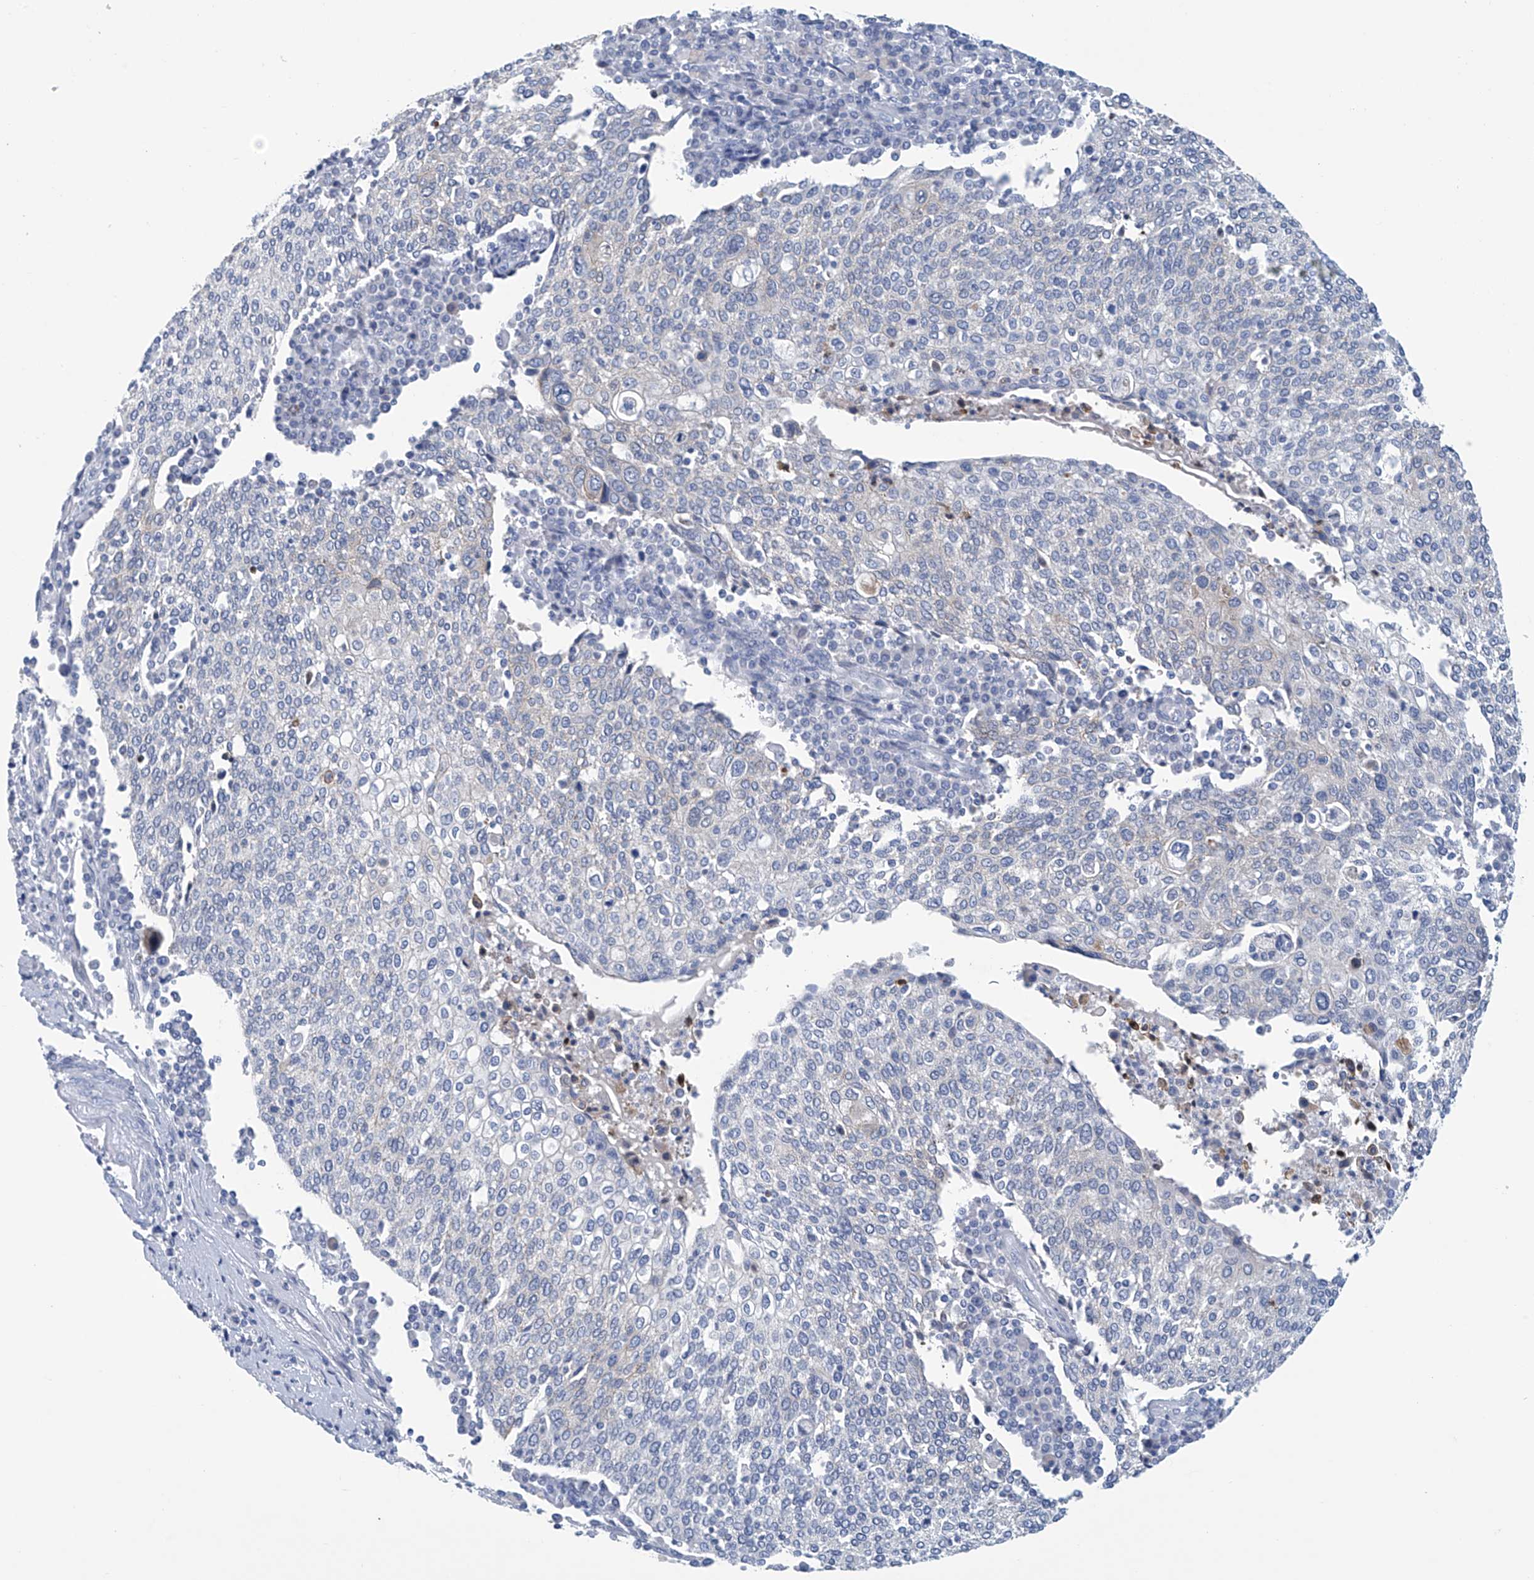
{"staining": {"intensity": "negative", "quantity": "none", "location": "none"}, "tissue": "cervical cancer", "cell_type": "Tumor cells", "image_type": "cancer", "snomed": [{"axis": "morphology", "description": "Squamous cell carcinoma, NOS"}, {"axis": "topography", "description": "Cervix"}], "caption": "Tumor cells show no significant protein expression in cervical squamous cell carcinoma.", "gene": "DSP", "patient": {"sex": "female", "age": 40}}